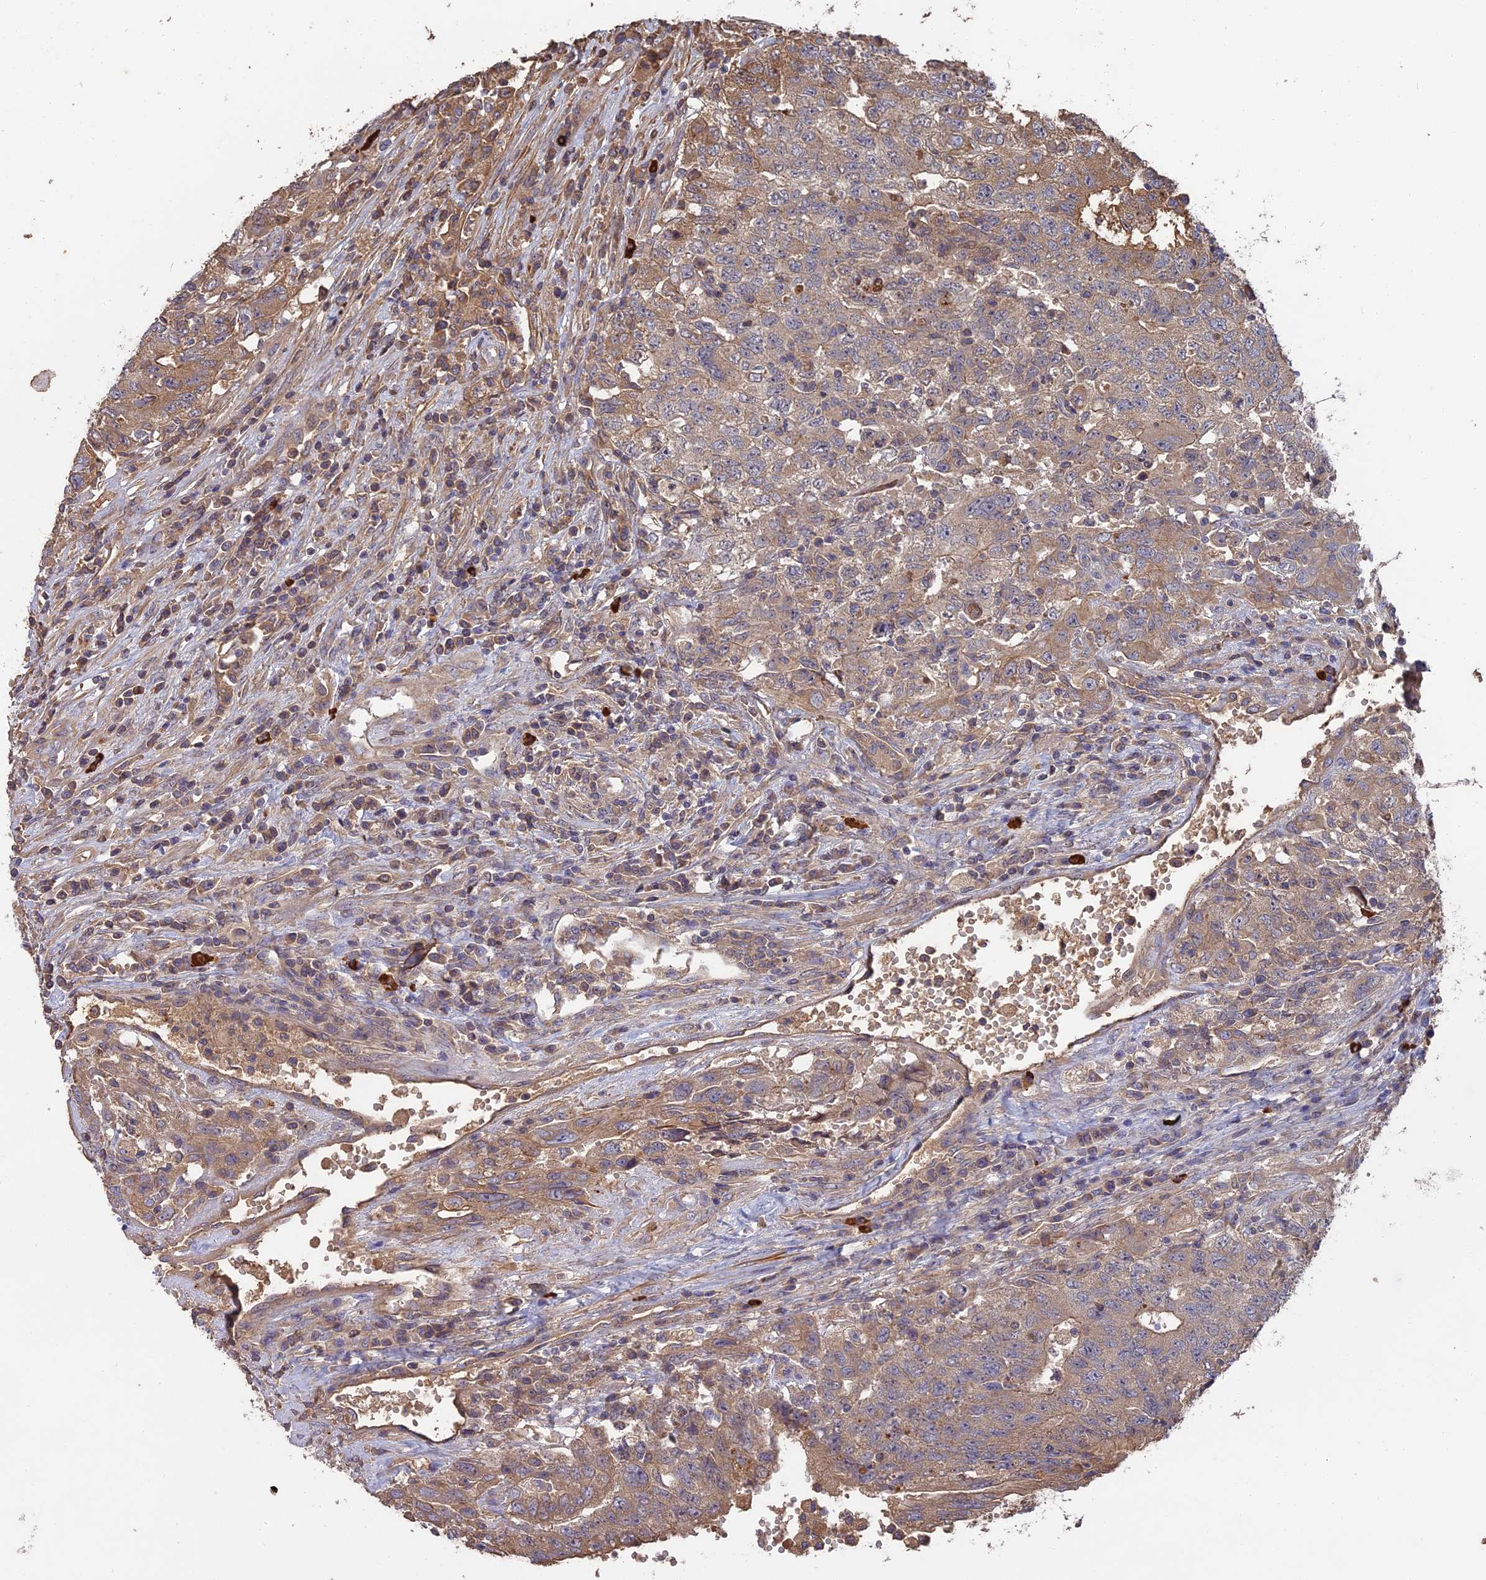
{"staining": {"intensity": "weak", "quantity": ">75%", "location": "cytoplasmic/membranous"}, "tissue": "testis cancer", "cell_type": "Tumor cells", "image_type": "cancer", "snomed": [{"axis": "morphology", "description": "Carcinoma, Embryonal, NOS"}, {"axis": "topography", "description": "Testis"}], "caption": "Testis embryonal carcinoma was stained to show a protein in brown. There is low levels of weak cytoplasmic/membranous staining in about >75% of tumor cells.", "gene": "ERMAP", "patient": {"sex": "male", "age": 34}}